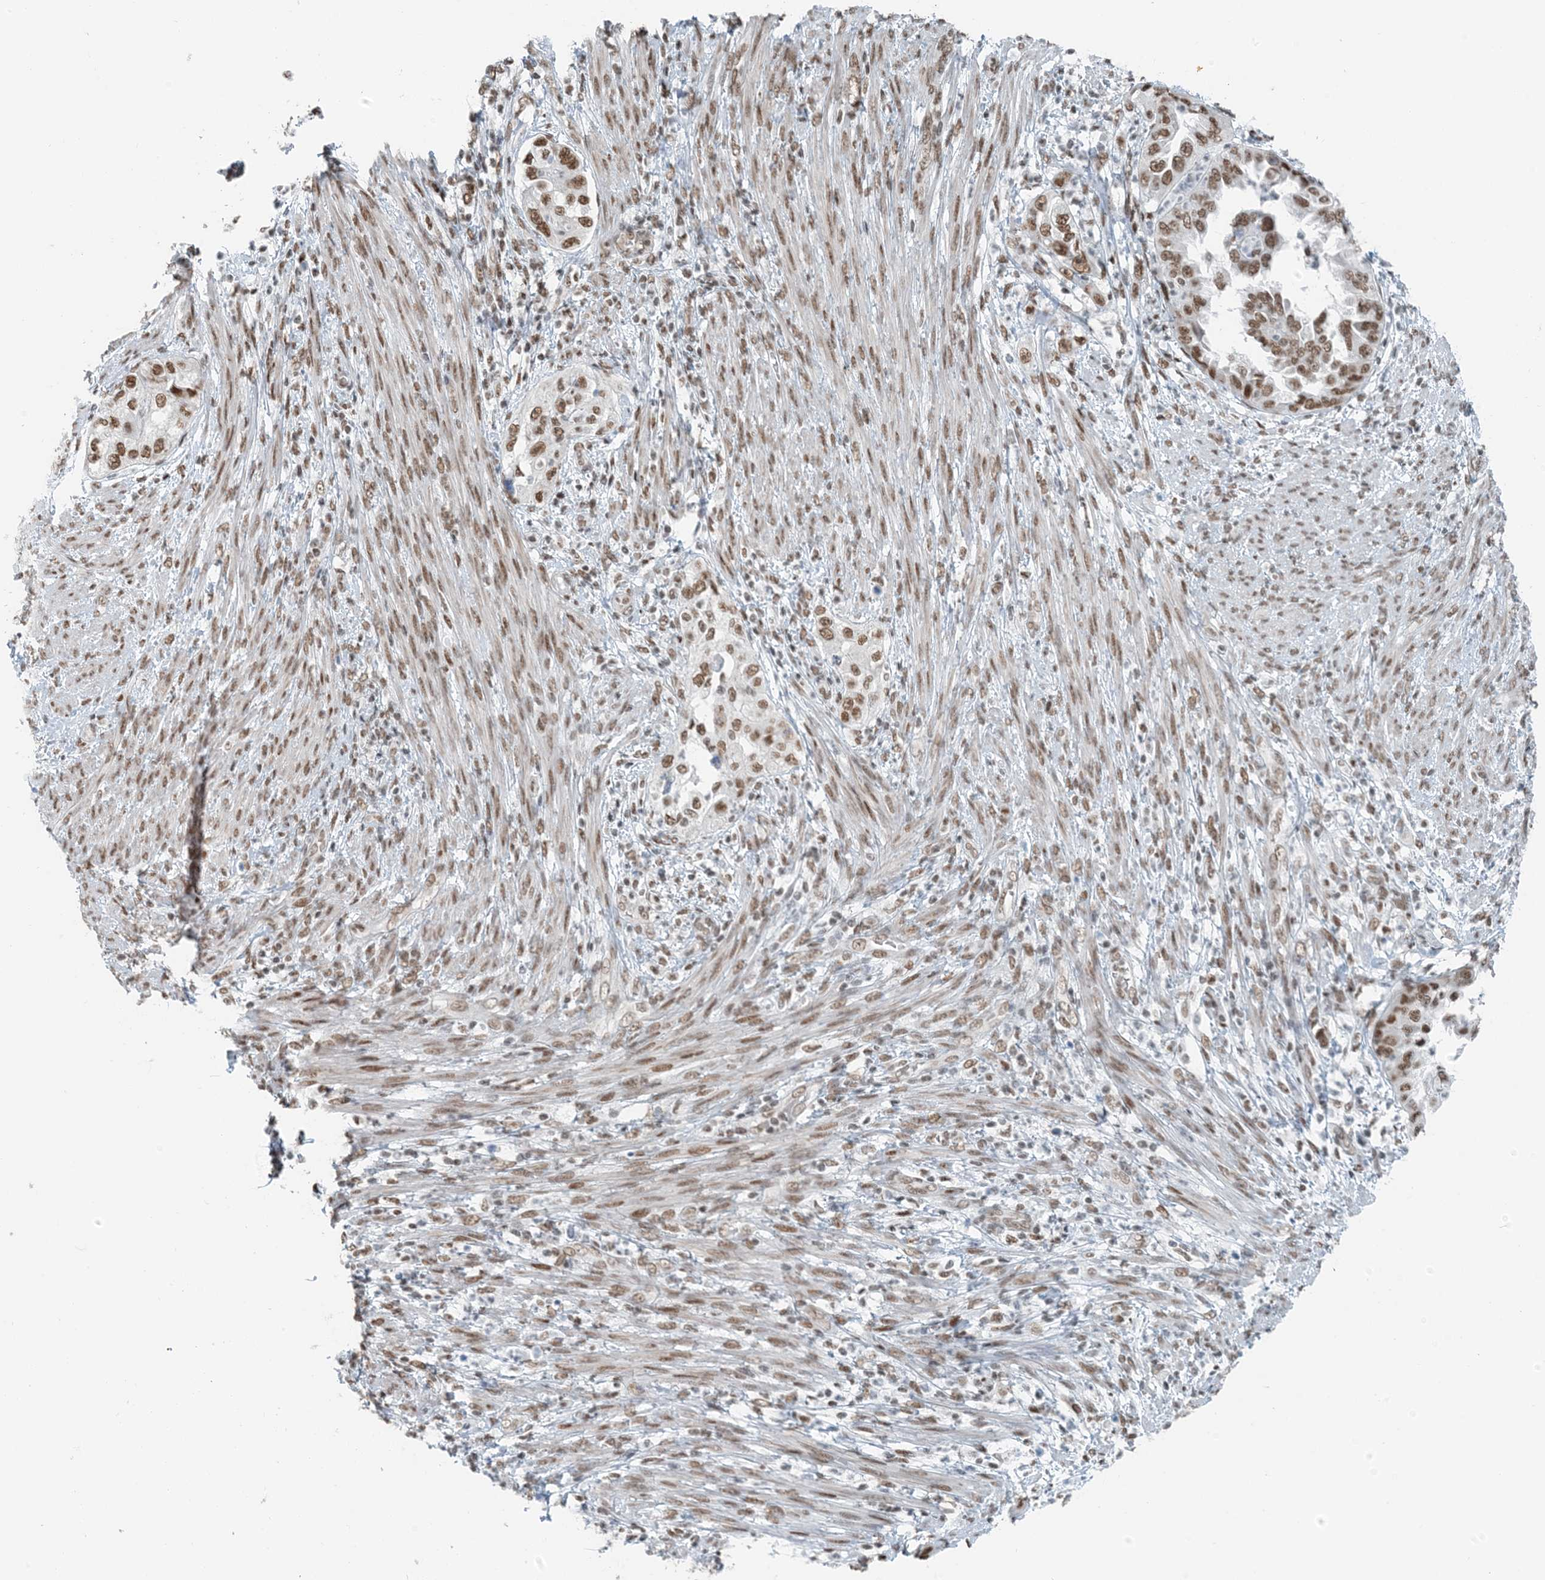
{"staining": {"intensity": "moderate", "quantity": ">75%", "location": "nuclear"}, "tissue": "endometrial cancer", "cell_type": "Tumor cells", "image_type": "cancer", "snomed": [{"axis": "morphology", "description": "Adenocarcinoma, NOS"}, {"axis": "topography", "description": "Endometrium"}], "caption": "Immunohistochemical staining of endometrial cancer demonstrates medium levels of moderate nuclear staining in about >75% of tumor cells.", "gene": "ZNF500", "patient": {"sex": "female", "age": 85}}